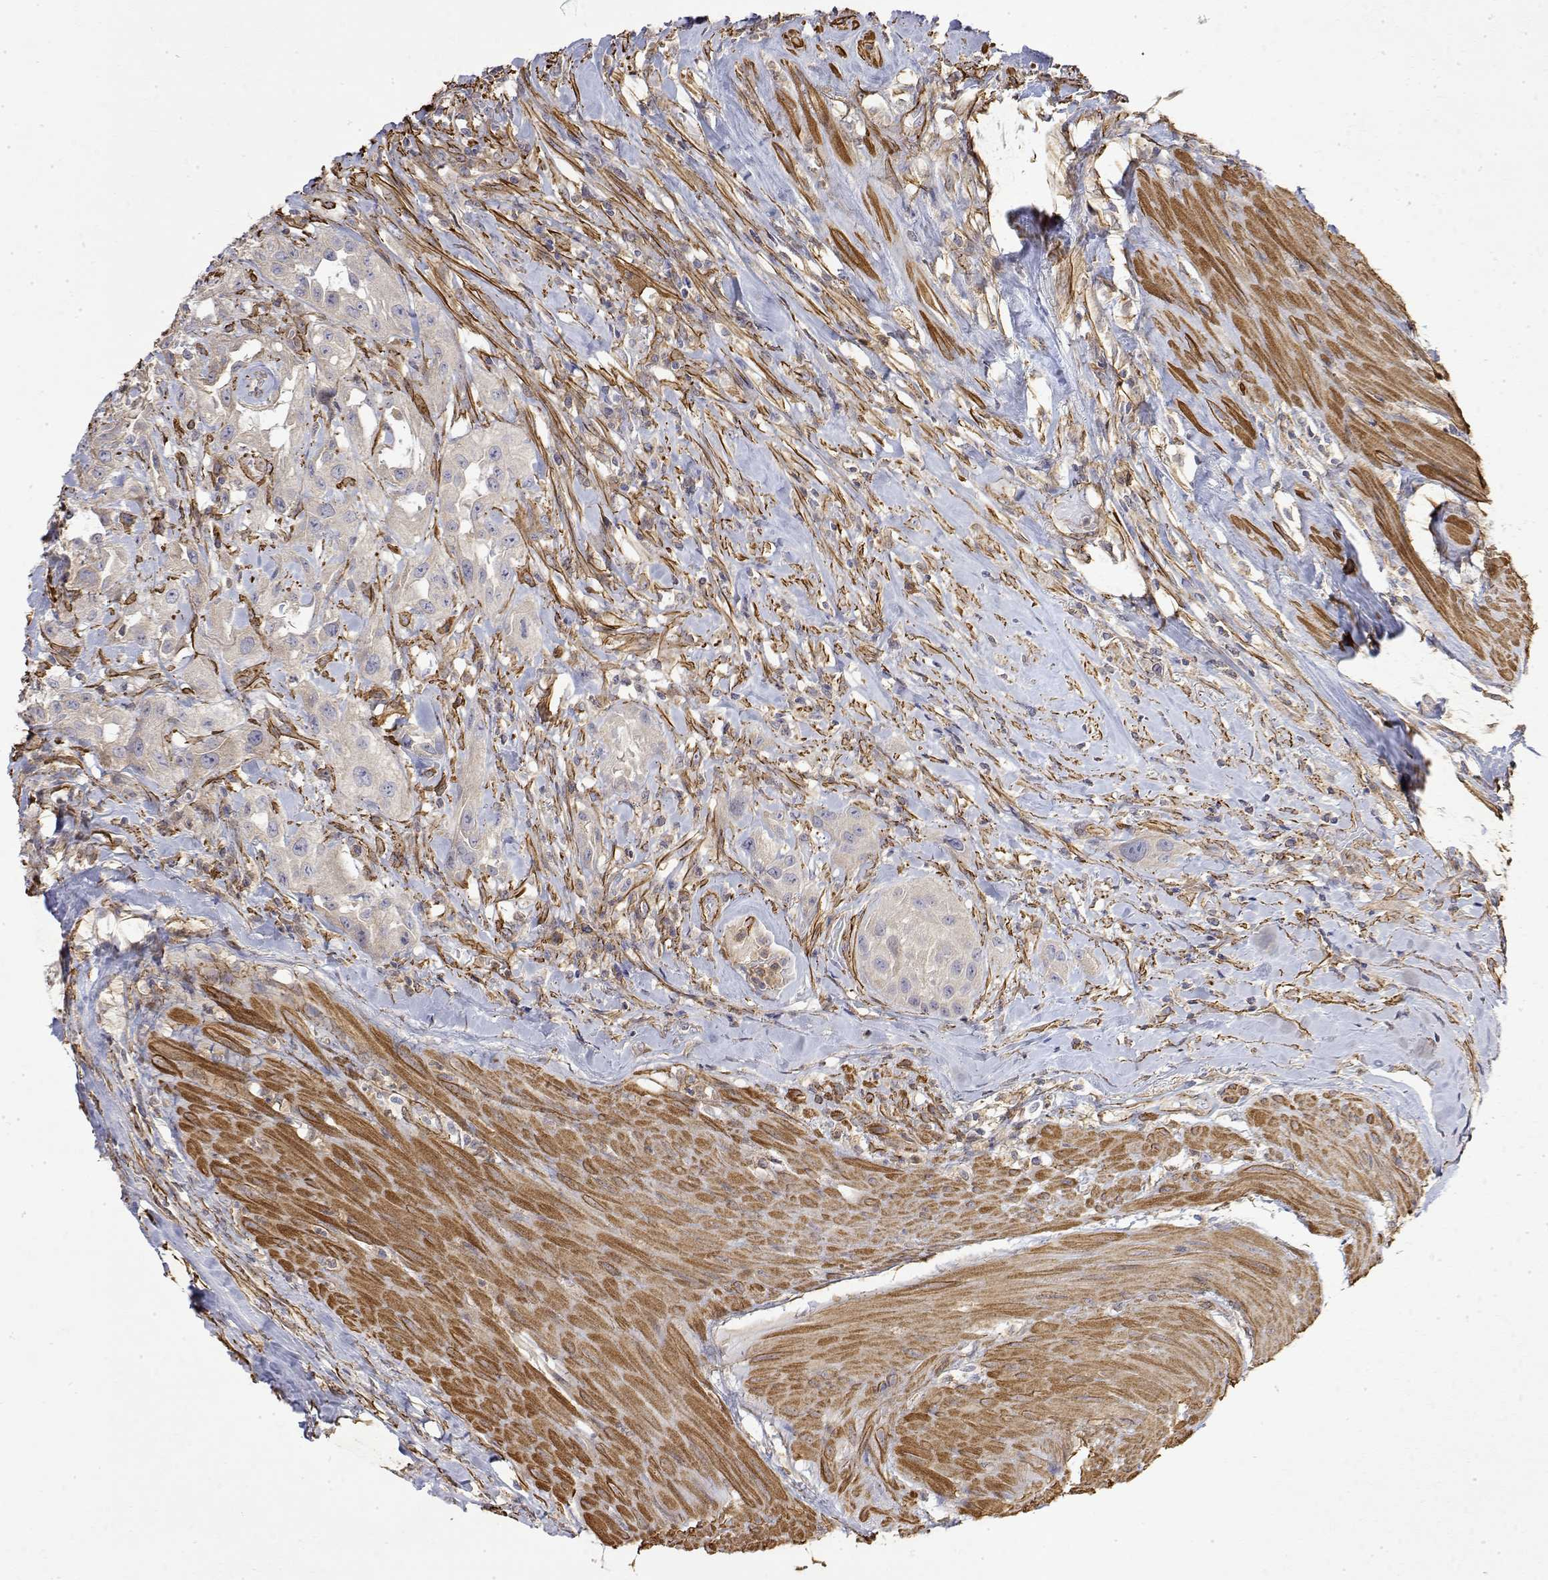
{"staining": {"intensity": "negative", "quantity": "none", "location": "none"}, "tissue": "urothelial cancer", "cell_type": "Tumor cells", "image_type": "cancer", "snomed": [{"axis": "morphology", "description": "Urothelial carcinoma, High grade"}, {"axis": "topography", "description": "Urinary bladder"}], "caption": "This is an immunohistochemistry (IHC) photomicrograph of human urothelial cancer. There is no positivity in tumor cells.", "gene": "SOWAHD", "patient": {"sex": "male", "age": 79}}